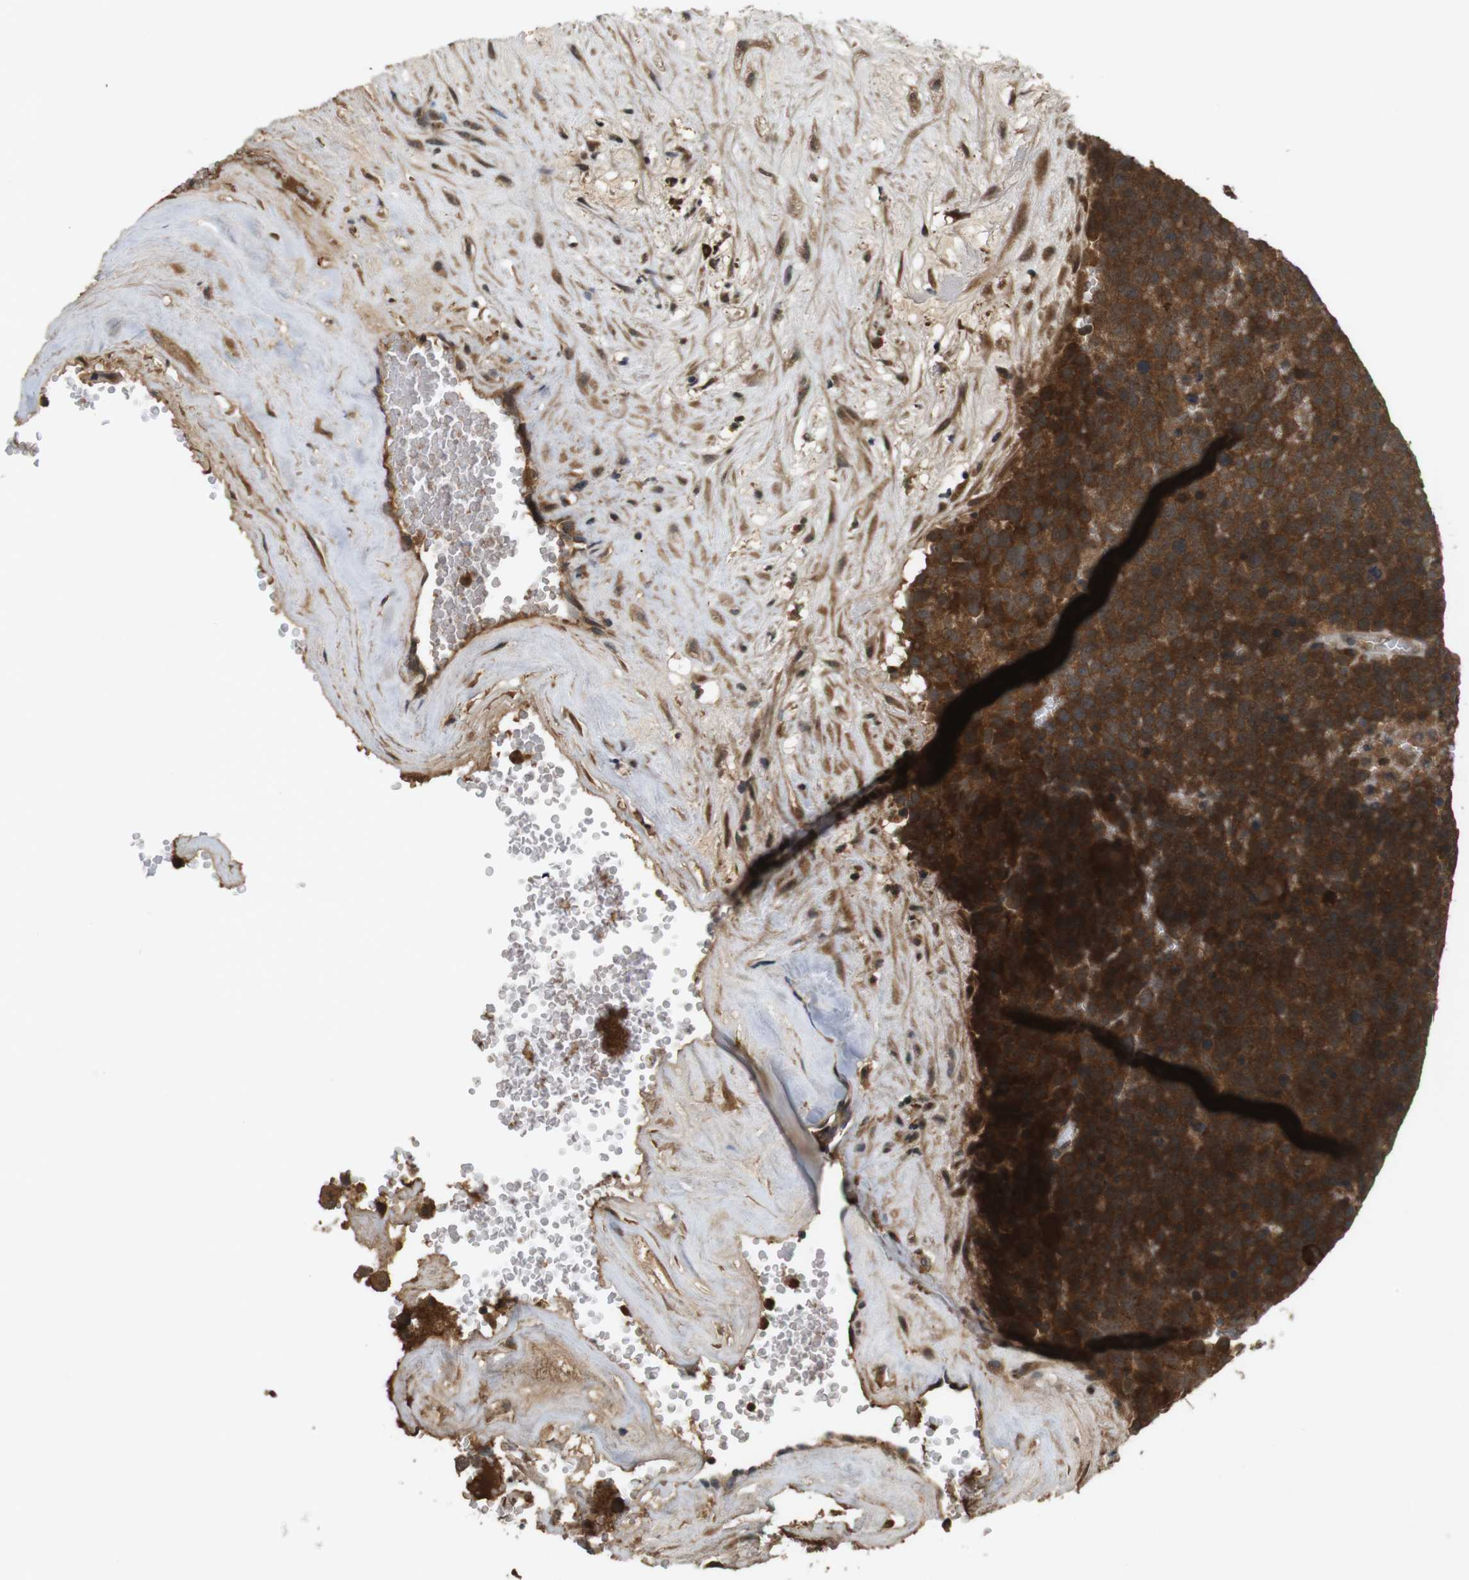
{"staining": {"intensity": "strong", "quantity": ">75%", "location": "cytoplasmic/membranous"}, "tissue": "testis cancer", "cell_type": "Tumor cells", "image_type": "cancer", "snomed": [{"axis": "morphology", "description": "Seminoma, NOS"}, {"axis": "topography", "description": "Testis"}], "caption": "Immunohistochemical staining of human testis cancer exhibits strong cytoplasmic/membranous protein staining in approximately >75% of tumor cells.", "gene": "NFKBIE", "patient": {"sex": "male", "age": 71}}